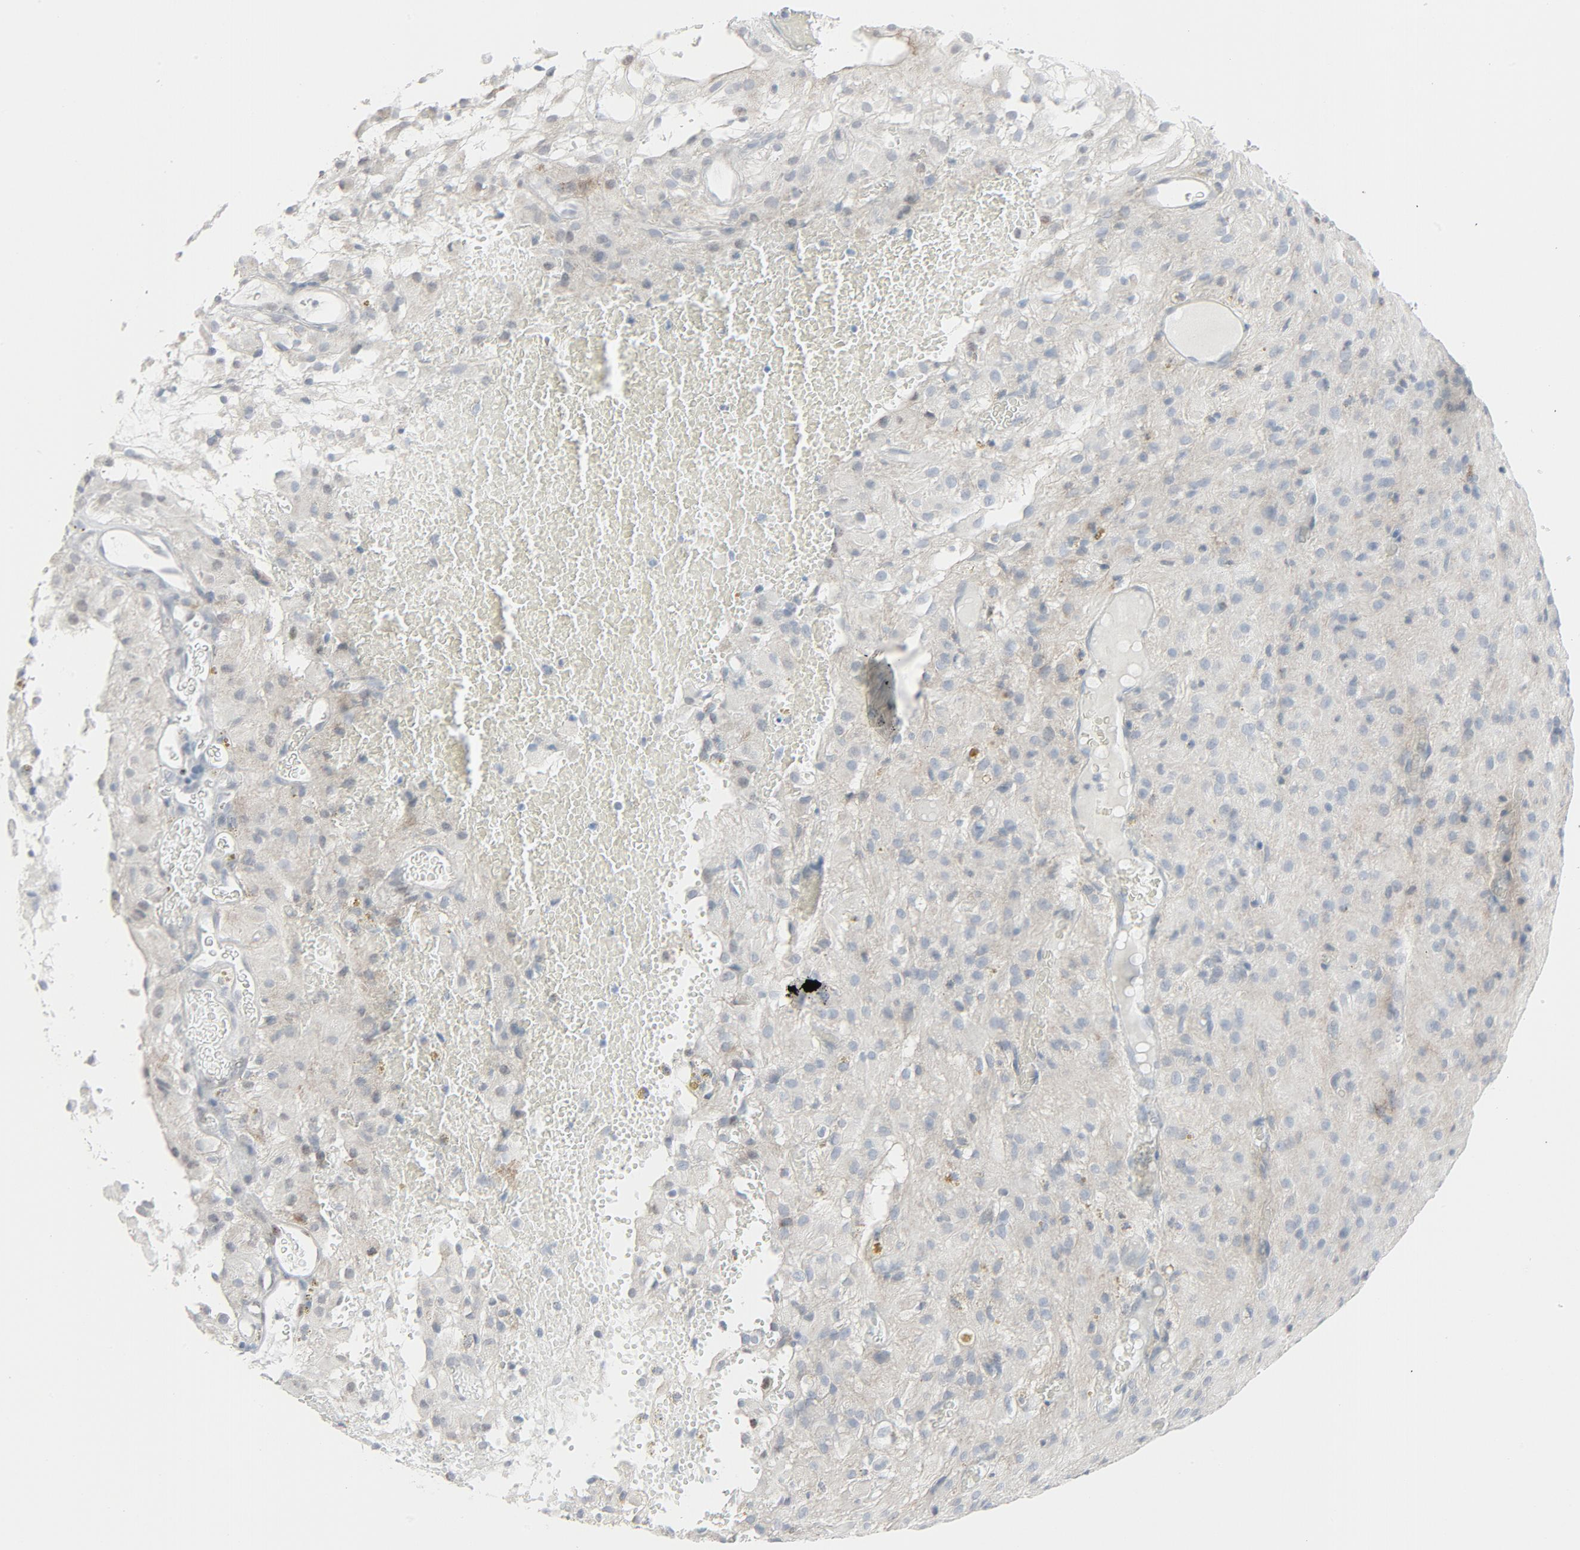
{"staining": {"intensity": "weak", "quantity": "25%-75%", "location": "cytoplasmic/membranous"}, "tissue": "glioma", "cell_type": "Tumor cells", "image_type": "cancer", "snomed": [{"axis": "morphology", "description": "Glioma, malignant, High grade"}, {"axis": "topography", "description": "Brain"}], "caption": "Glioma stained for a protein (brown) exhibits weak cytoplasmic/membranous positive staining in approximately 25%-75% of tumor cells.", "gene": "FGFR3", "patient": {"sex": "female", "age": 59}}